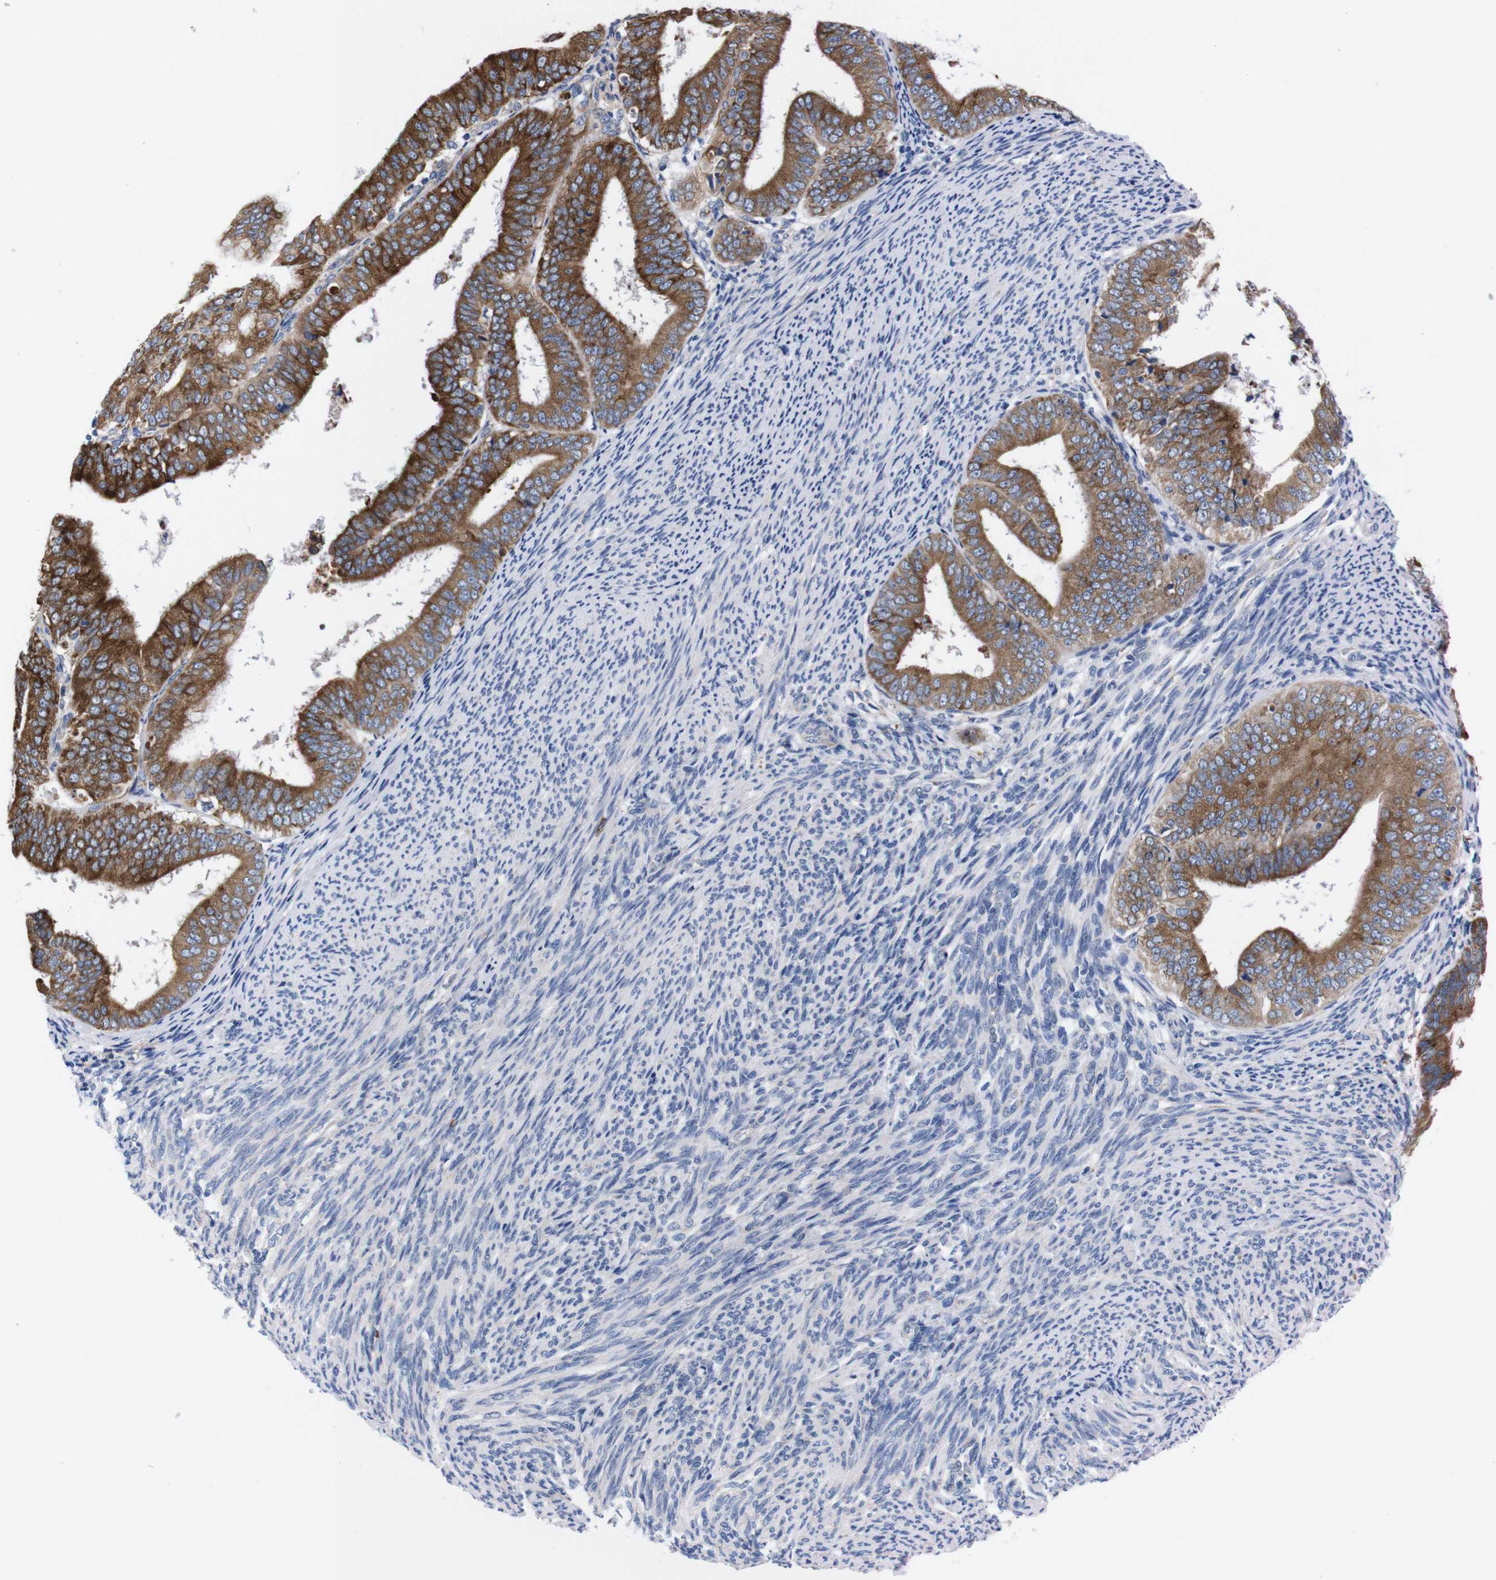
{"staining": {"intensity": "moderate", "quantity": ">75%", "location": "cytoplasmic/membranous"}, "tissue": "endometrial cancer", "cell_type": "Tumor cells", "image_type": "cancer", "snomed": [{"axis": "morphology", "description": "Adenocarcinoma, NOS"}, {"axis": "topography", "description": "Endometrium"}], "caption": "High-power microscopy captured an IHC photomicrograph of adenocarcinoma (endometrial), revealing moderate cytoplasmic/membranous positivity in about >75% of tumor cells.", "gene": "NEBL", "patient": {"sex": "female", "age": 63}}